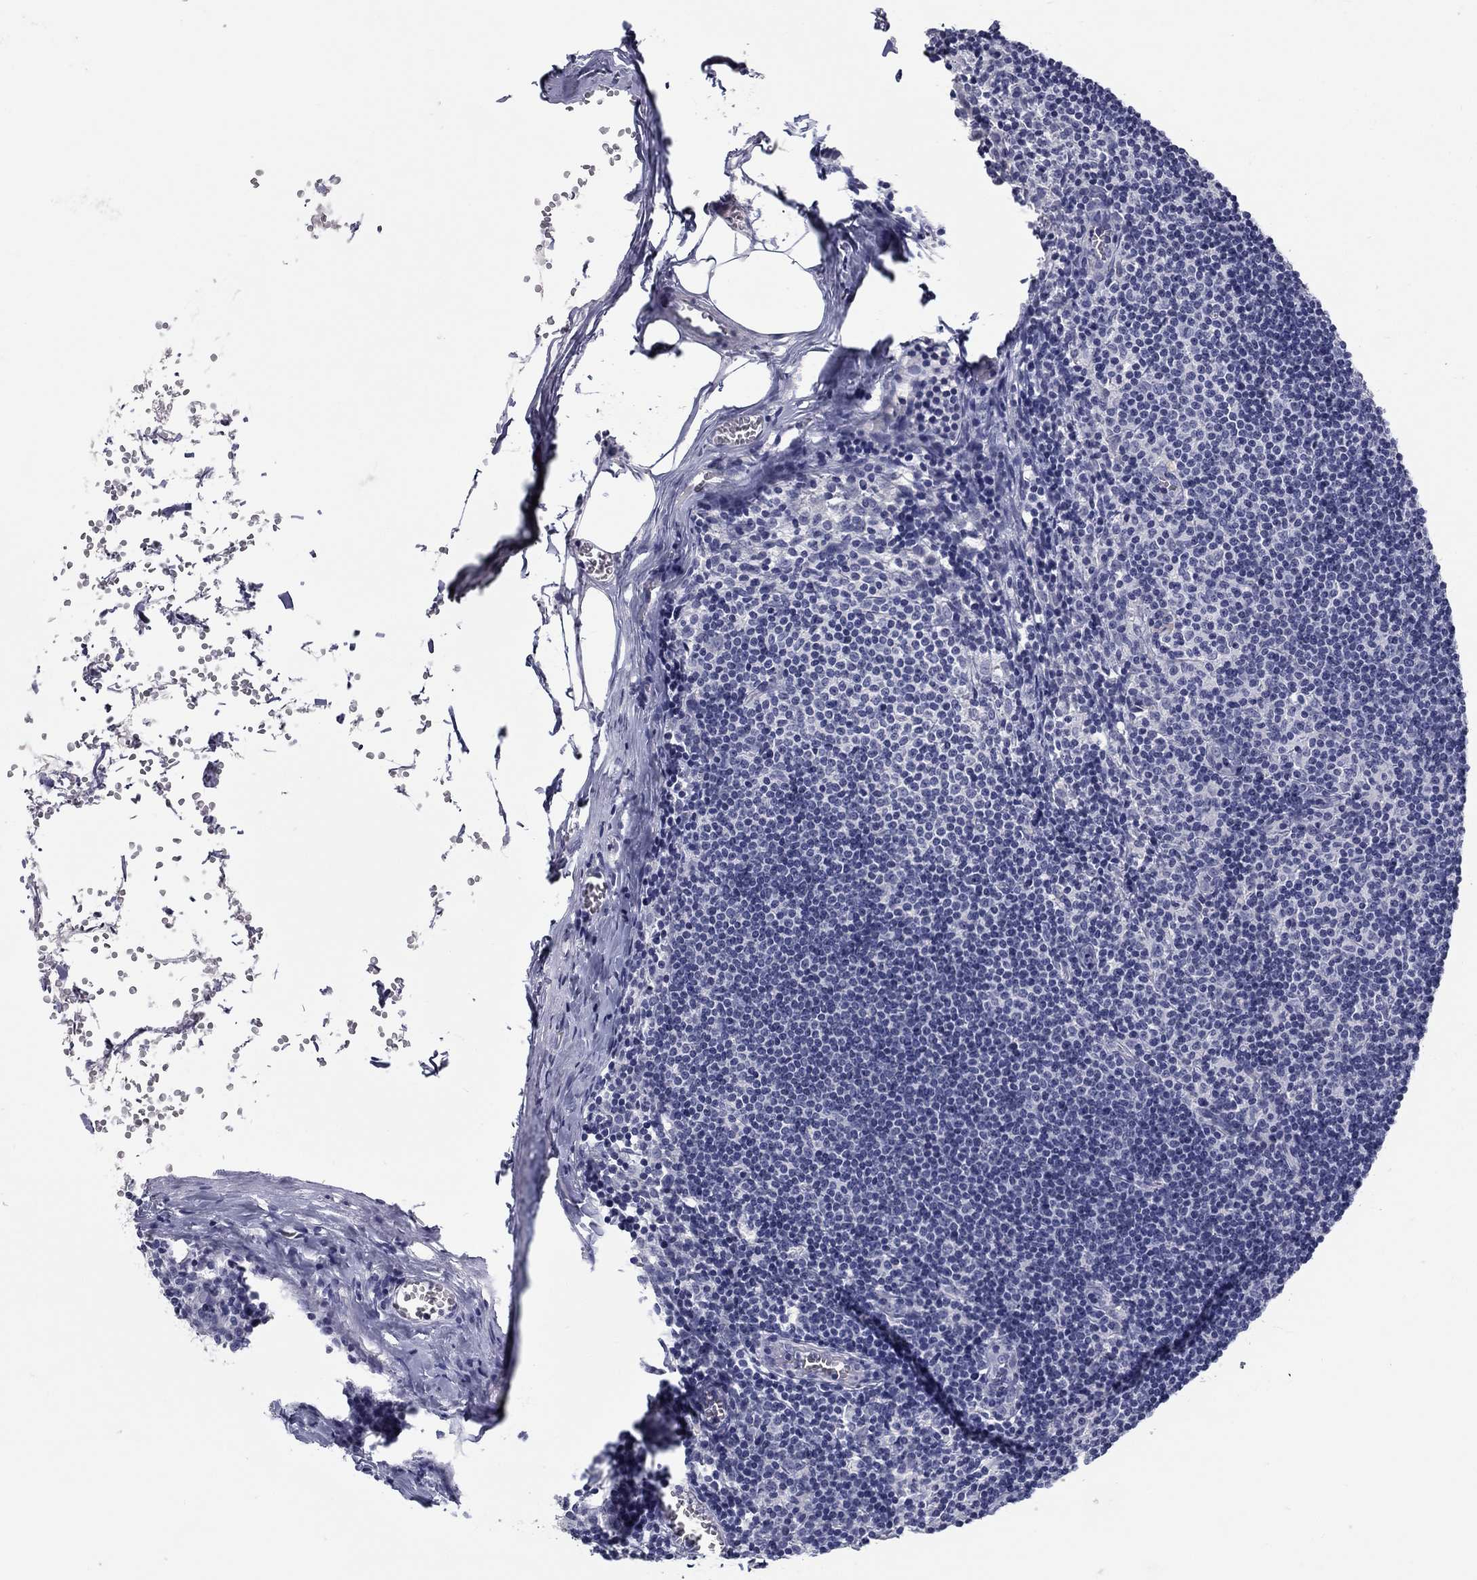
{"staining": {"intensity": "negative", "quantity": "none", "location": "none"}, "tissue": "lymph node", "cell_type": "Germinal center cells", "image_type": "normal", "snomed": [{"axis": "morphology", "description": "Normal tissue, NOS"}, {"axis": "topography", "description": "Lymph node"}], "caption": "An immunohistochemistry (IHC) micrograph of benign lymph node is shown. There is no staining in germinal center cells of lymph node.", "gene": "ELAVL4", "patient": {"sex": "male", "age": 59}}